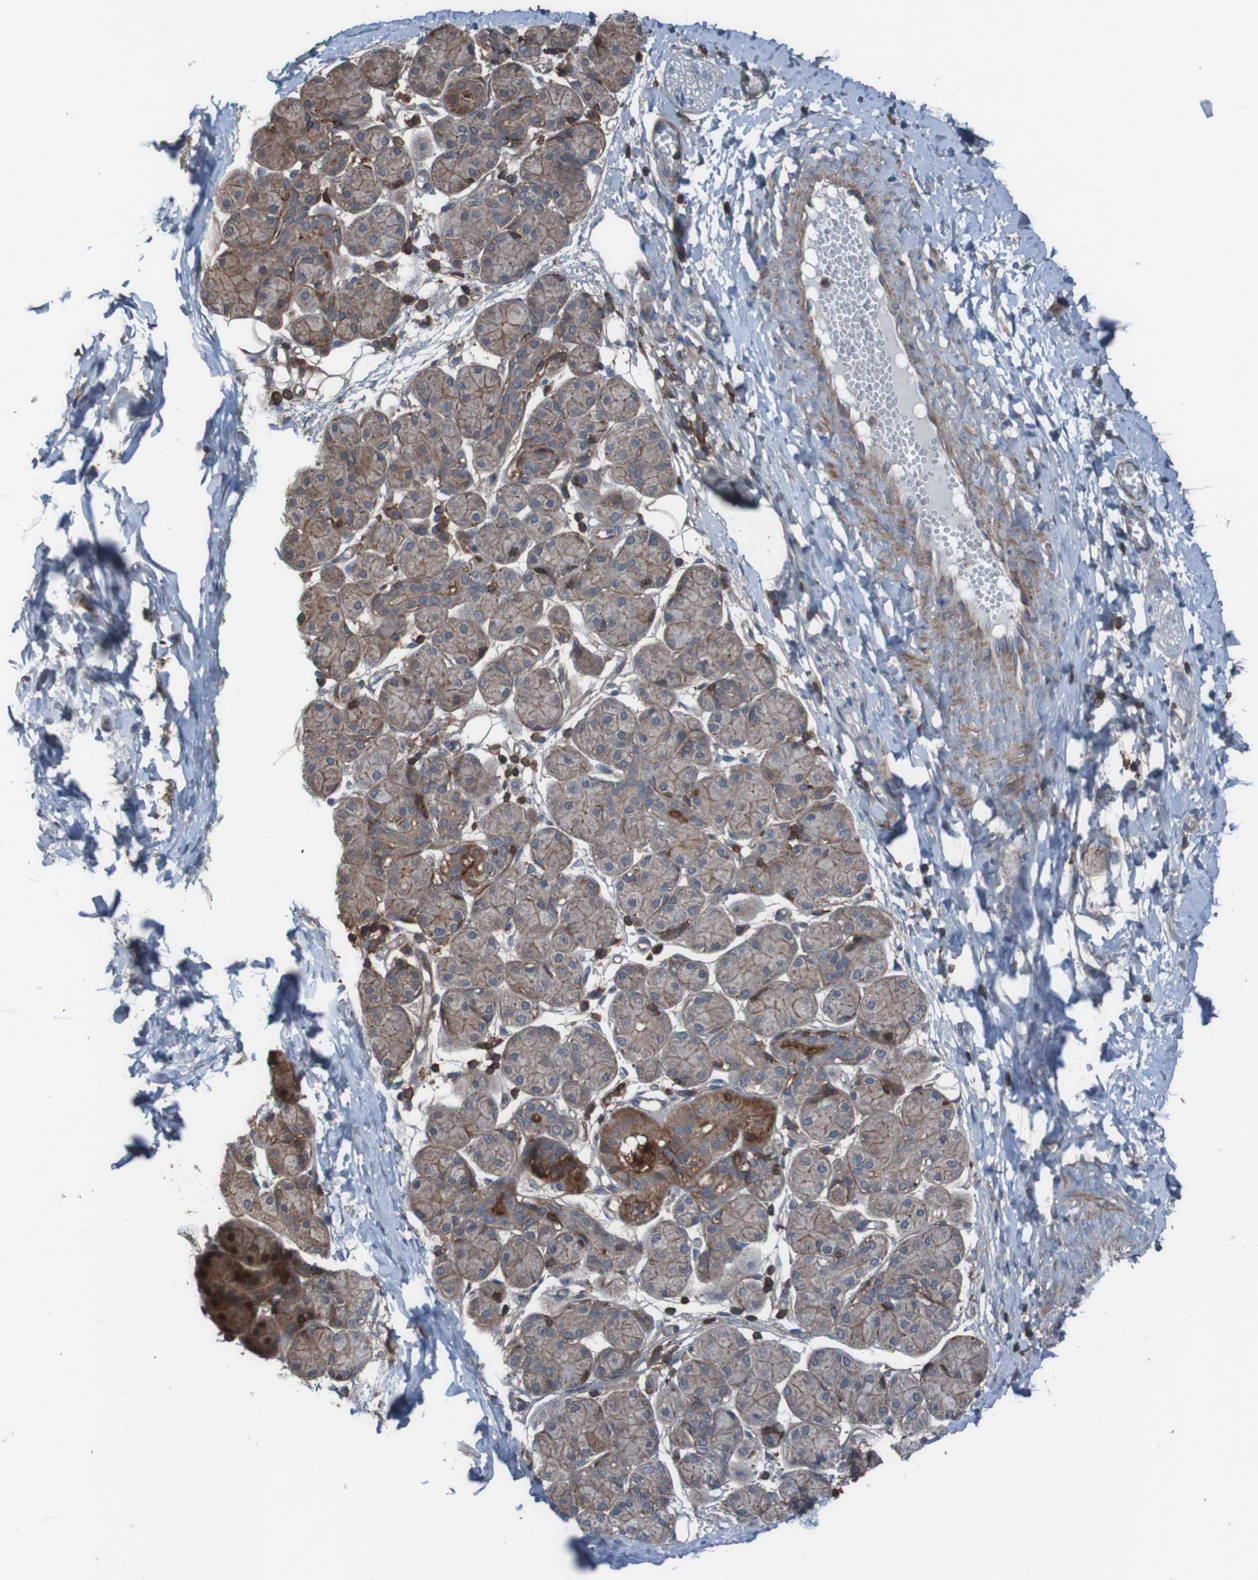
{"staining": {"intensity": "moderate", "quantity": "25%-75%", "location": "cytoplasmic/membranous"}, "tissue": "salivary gland", "cell_type": "Glandular cells", "image_type": "normal", "snomed": [{"axis": "morphology", "description": "Normal tissue, NOS"}, {"axis": "morphology", "description": "Inflammation, NOS"}, {"axis": "topography", "description": "Lymph node"}, {"axis": "topography", "description": "Salivary gland"}], "caption": "IHC of unremarkable salivary gland exhibits medium levels of moderate cytoplasmic/membranous expression in approximately 25%-75% of glandular cells. The staining was performed using DAB to visualize the protein expression in brown, while the nuclei were stained in blue with hematoxylin (Magnification: 20x).", "gene": "PDGFB", "patient": {"sex": "male", "age": 3}}